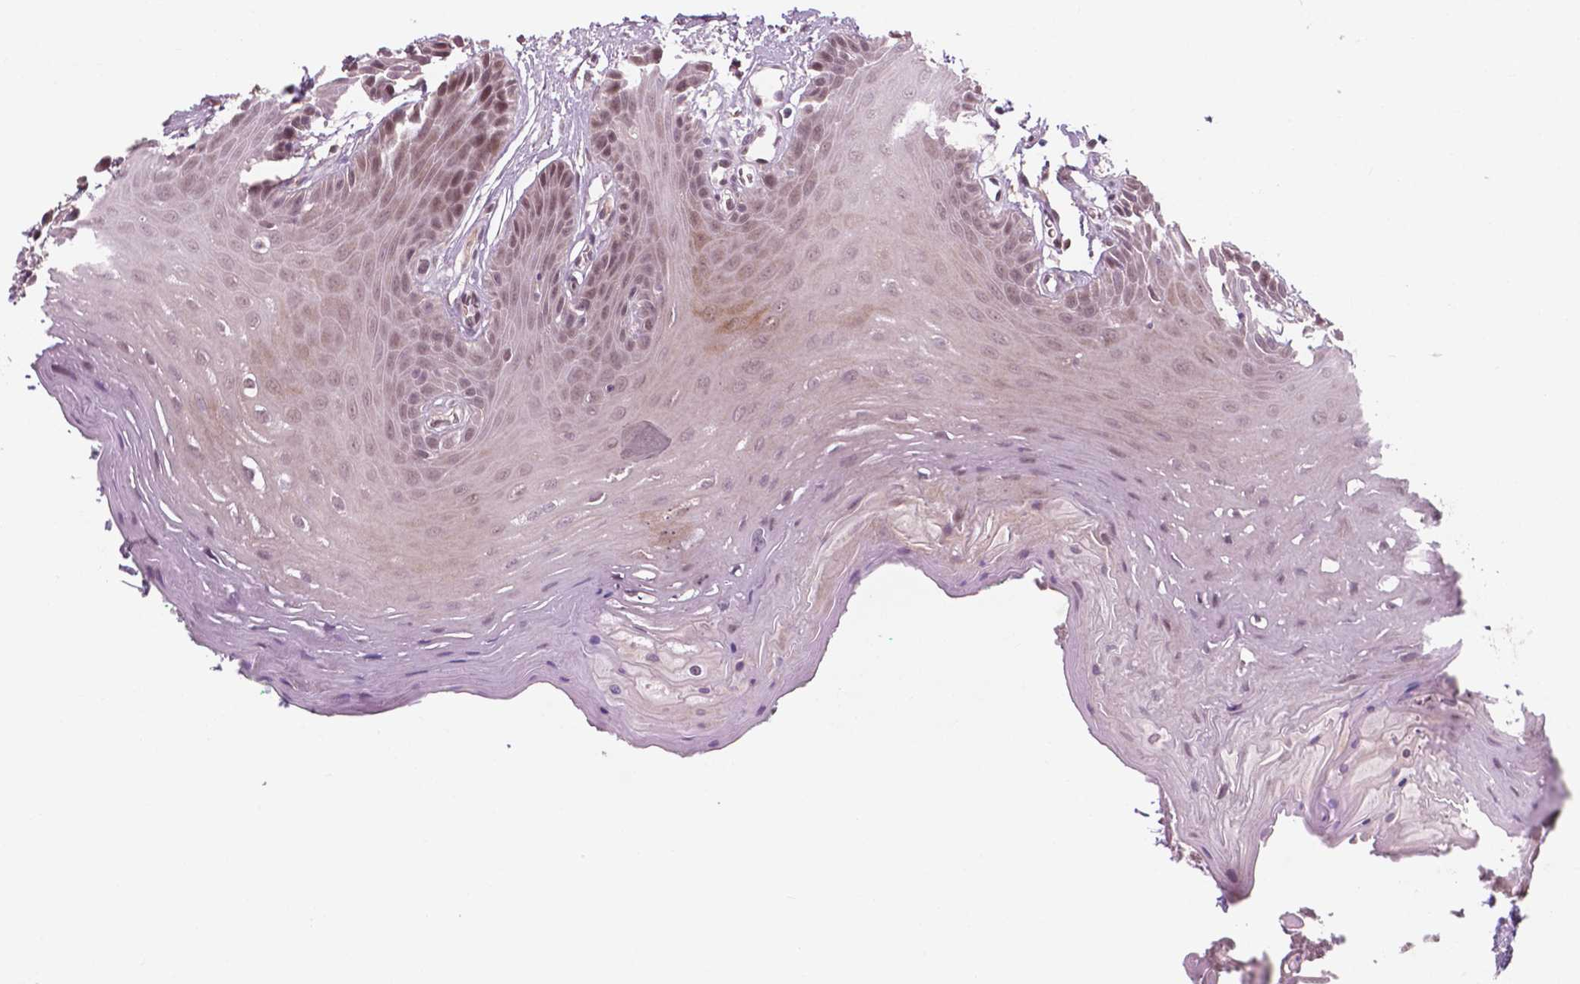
{"staining": {"intensity": "moderate", "quantity": ">75%", "location": "nuclear"}, "tissue": "oral mucosa", "cell_type": "Squamous epithelial cells", "image_type": "normal", "snomed": [{"axis": "morphology", "description": "Normal tissue, NOS"}, {"axis": "morphology", "description": "Squamous cell carcinoma, NOS"}, {"axis": "topography", "description": "Oral tissue"}, {"axis": "topography", "description": "Head-Neck"}], "caption": "Moderate nuclear protein expression is seen in approximately >75% of squamous epithelial cells in oral mucosa. The staining was performed using DAB, with brown indicating positive protein expression. Nuclei are stained blue with hematoxylin.", "gene": "NFAT5", "patient": {"sex": "female", "age": 50}}